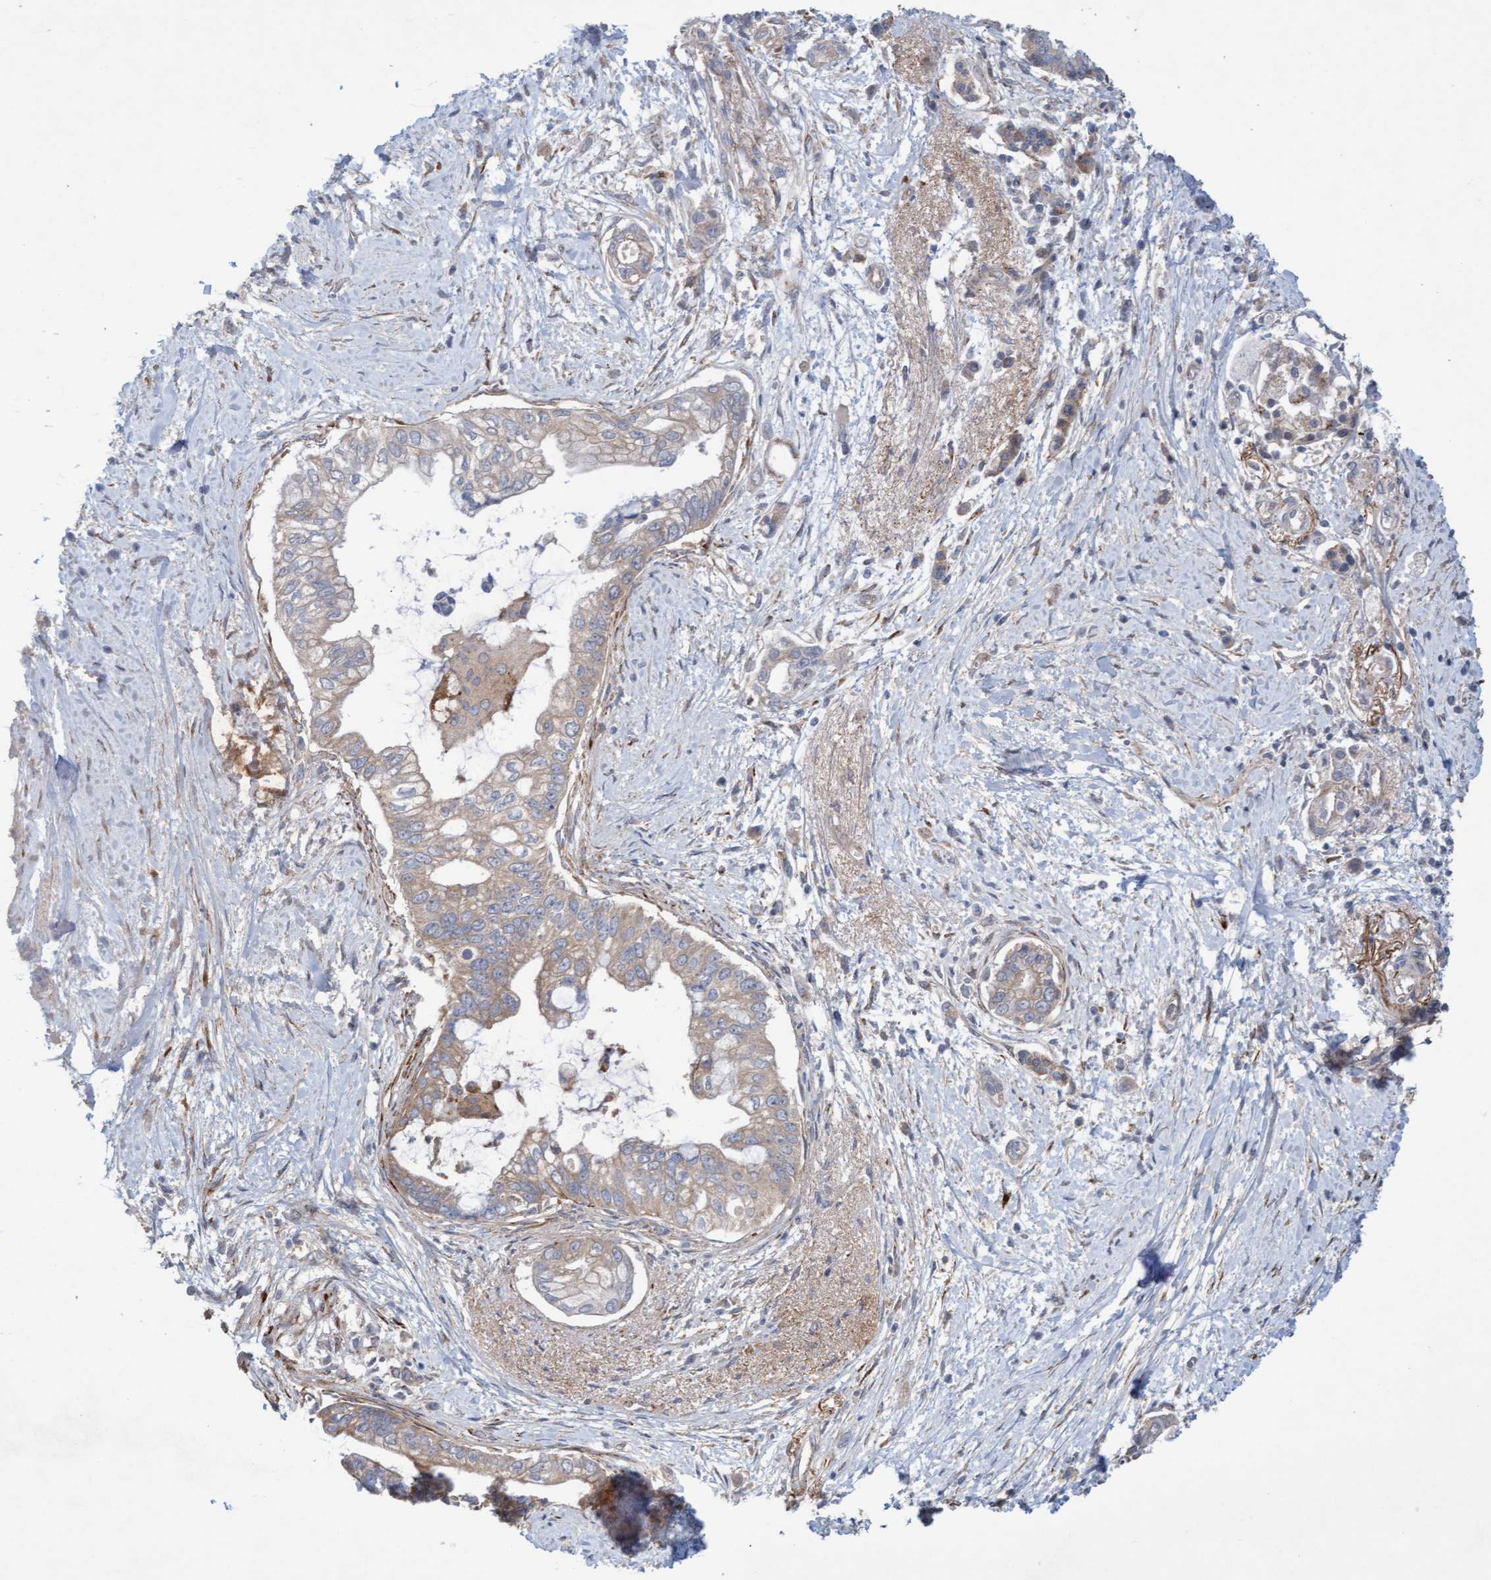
{"staining": {"intensity": "moderate", "quantity": ">75%", "location": "cytoplasmic/membranous"}, "tissue": "pancreatic cancer", "cell_type": "Tumor cells", "image_type": "cancer", "snomed": [{"axis": "morphology", "description": "Adenocarcinoma, NOS"}, {"axis": "topography", "description": "Pancreas"}], "caption": "The image demonstrates a brown stain indicating the presence of a protein in the cytoplasmic/membranous of tumor cells in pancreatic adenocarcinoma.", "gene": "DDHD2", "patient": {"sex": "male", "age": 59}}